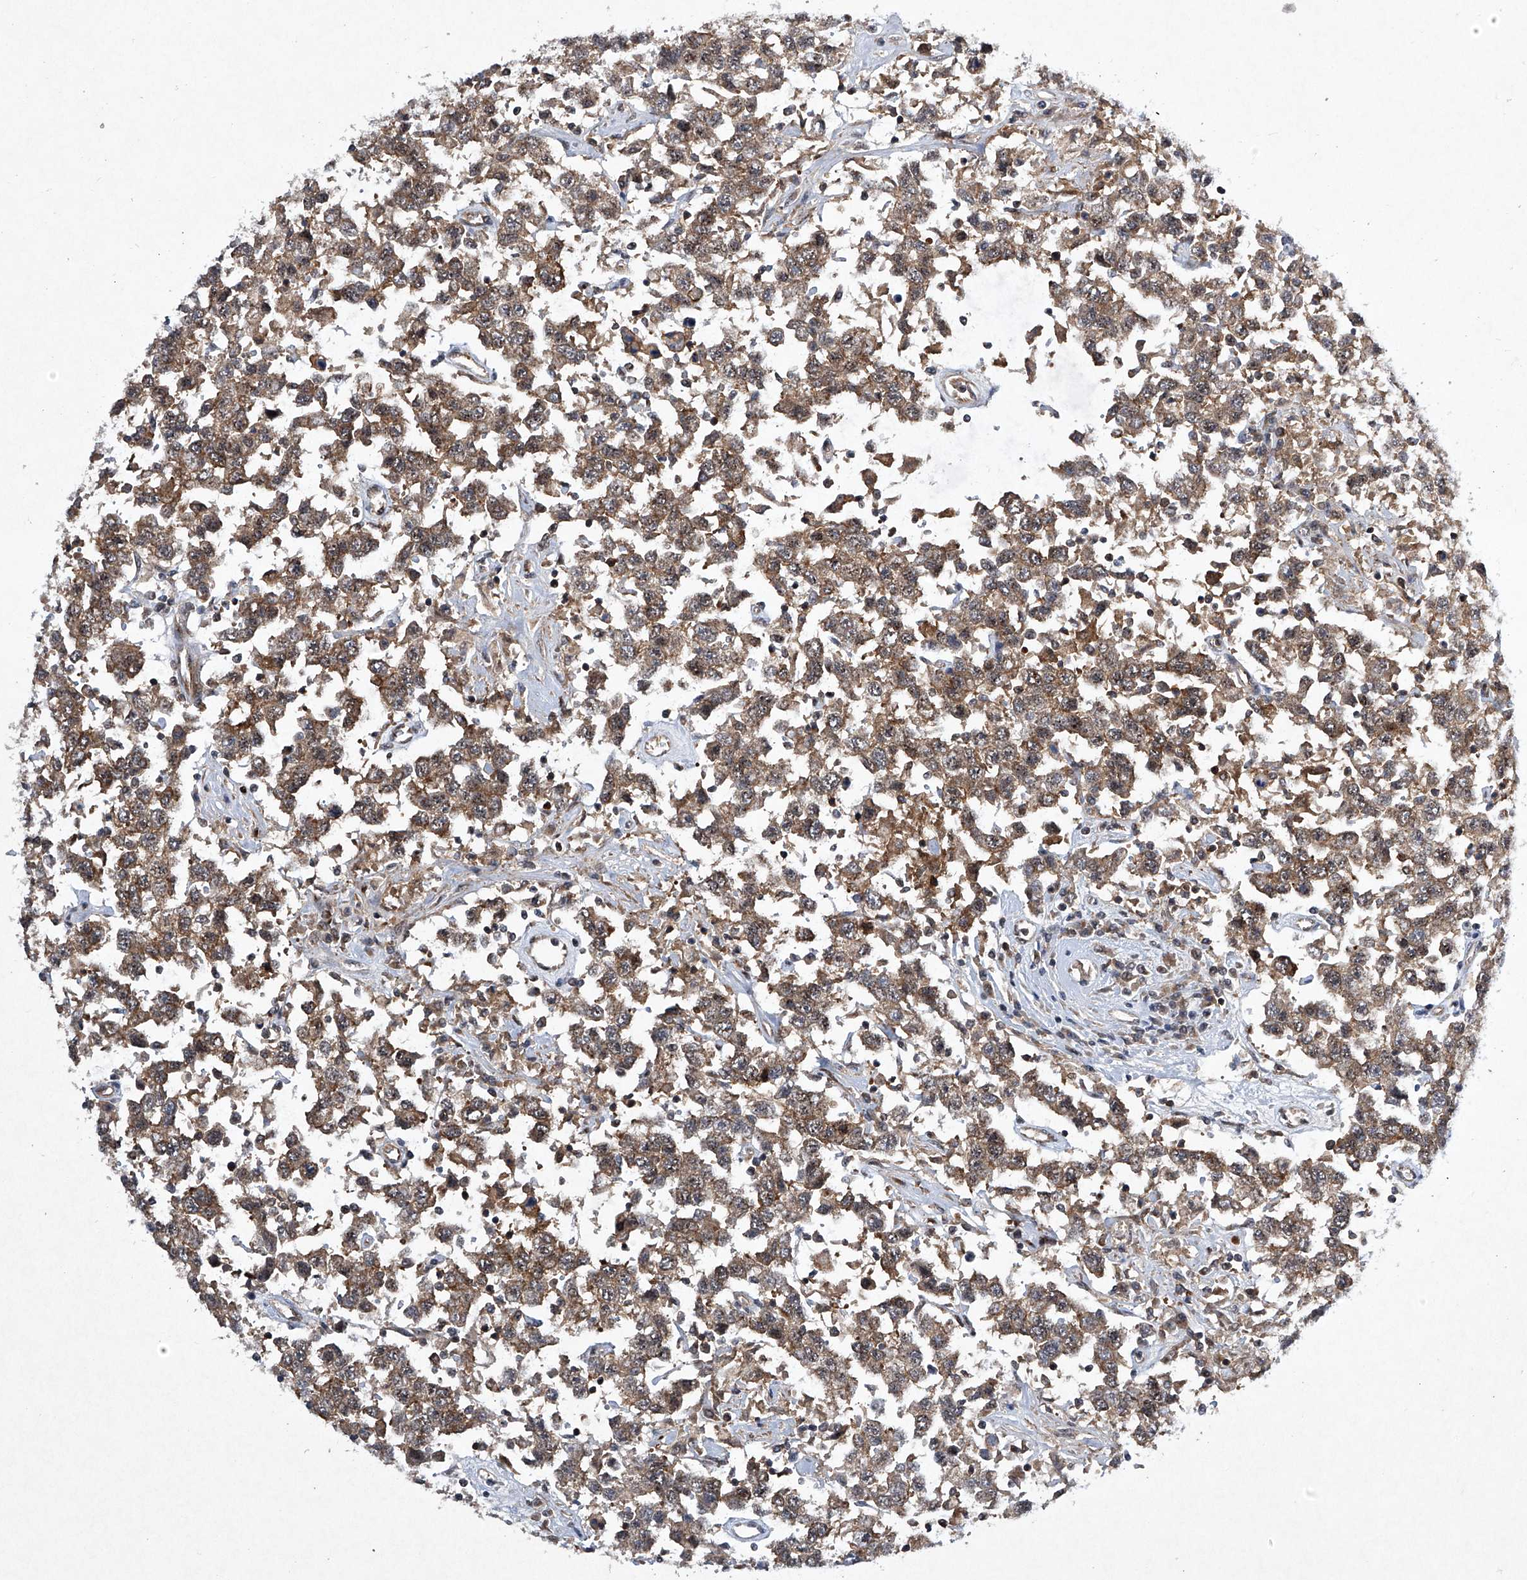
{"staining": {"intensity": "weak", "quantity": ">75%", "location": "cytoplasmic/membranous"}, "tissue": "testis cancer", "cell_type": "Tumor cells", "image_type": "cancer", "snomed": [{"axis": "morphology", "description": "Seminoma, NOS"}, {"axis": "topography", "description": "Testis"}], "caption": "High-power microscopy captured an immunohistochemistry (IHC) image of testis cancer, revealing weak cytoplasmic/membranous positivity in about >75% of tumor cells. The staining is performed using DAB (3,3'-diaminobenzidine) brown chromogen to label protein expression. The nuclei are counter-stained blue using hematoxylin.", "gene": "CISH", "patient": {"sex": "male", "age": 41}}